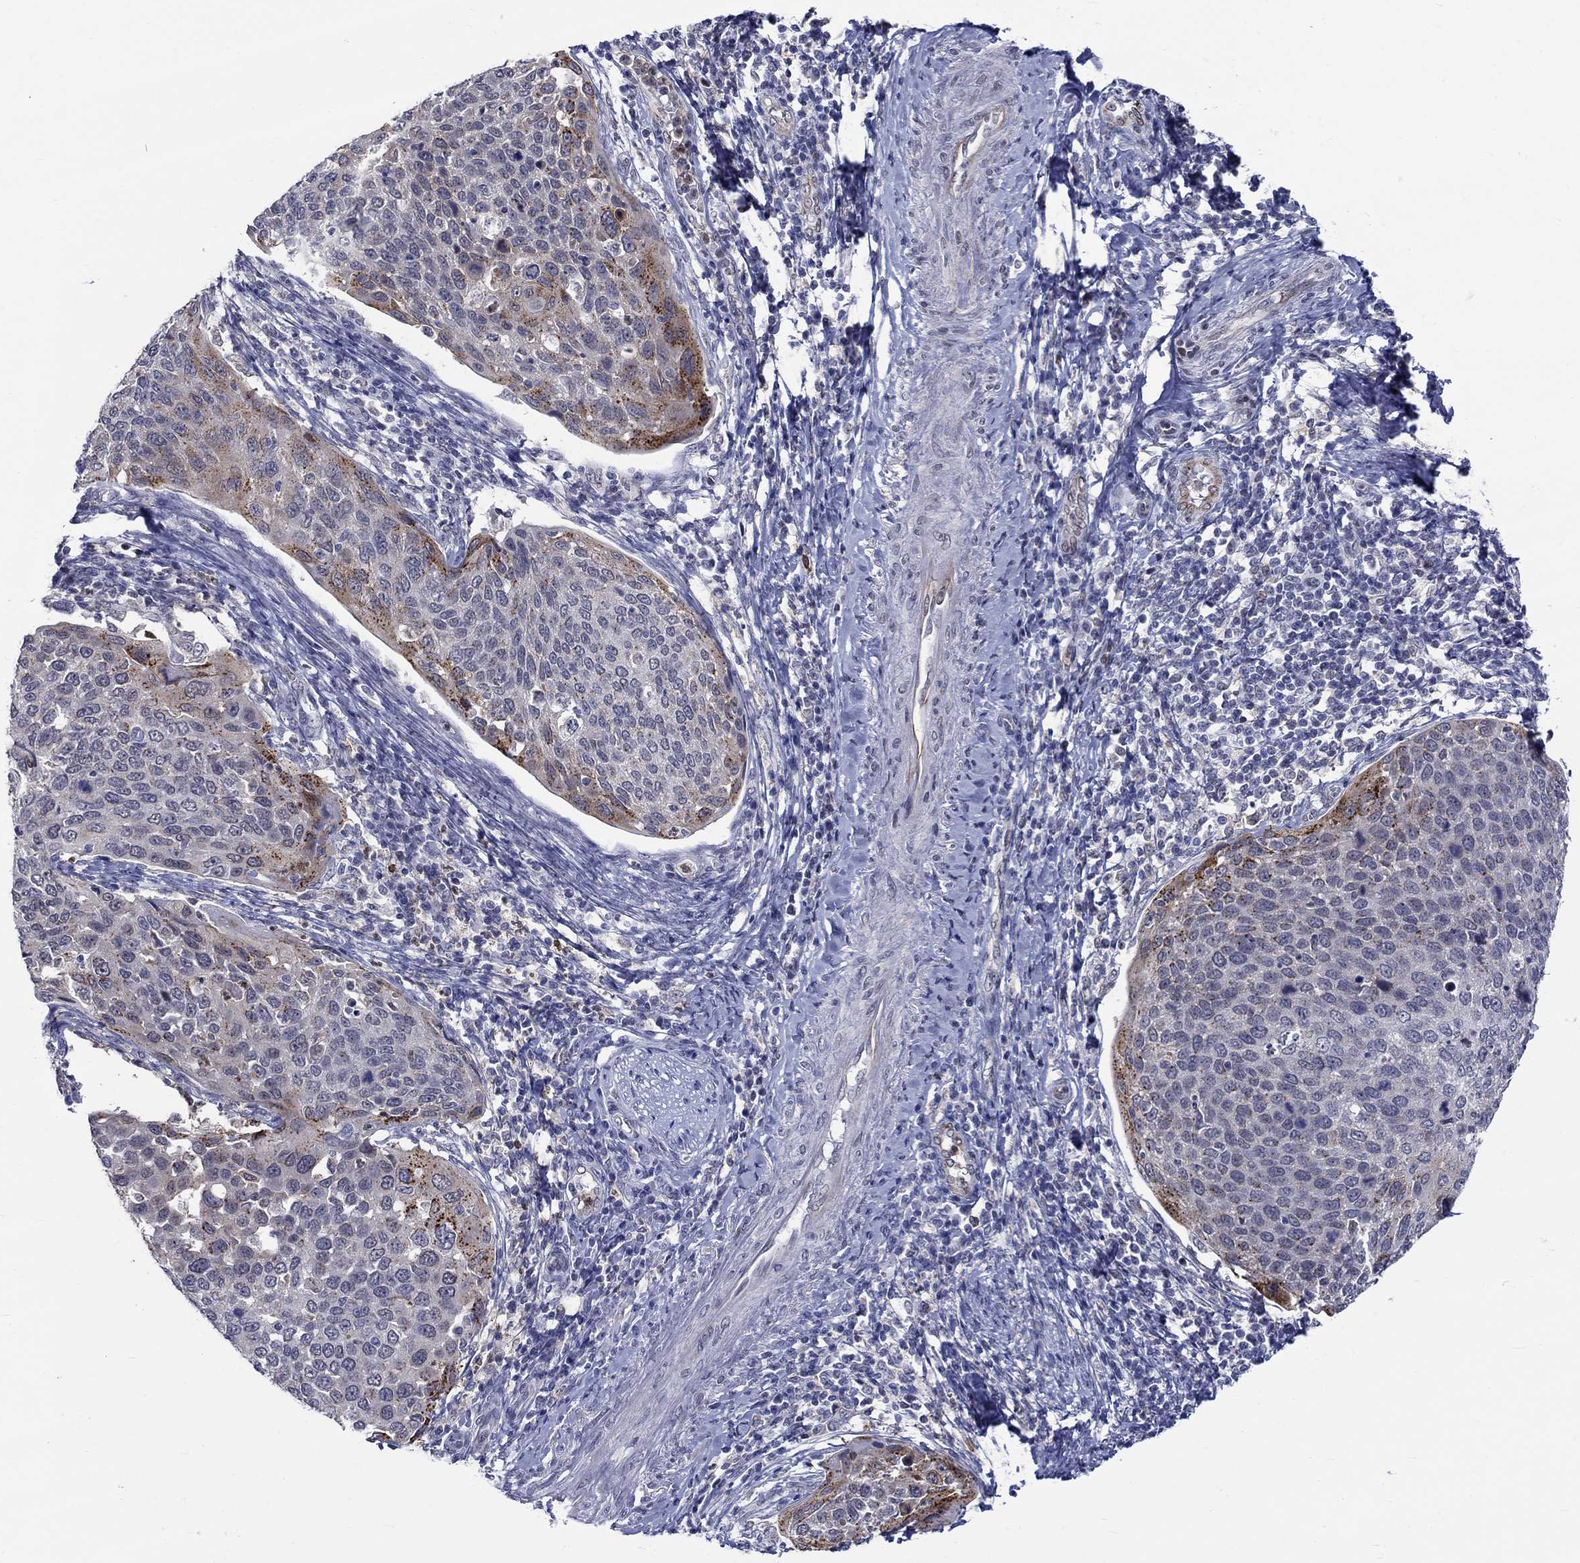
{"staining": {"intensity": "strong", "quantity": "<25%", "location": "cytoplasmic/membranous"}, "tissue": "cervical cancer", "cell_type": "Tumor cells", "image_type": "cancer", "snomed": [{"axis": "morphology", "description": "Squamous cell carcinoma, NOS"}, {"axis": "topography", "description": "Cervix"}], "caption": "IHC micrograph of neoplastic tissue: cervical squamous cell carcinoma stained using immunohistochemistry reveals medium levels of strong protein expression localized specifically in the cytoplasmic/membranous of tumor cells, appearing as a cytoplasmic/membranous brown color.", "gene": "ST6GALNAC1", "patient": {"sex": "female", "age": 54}}